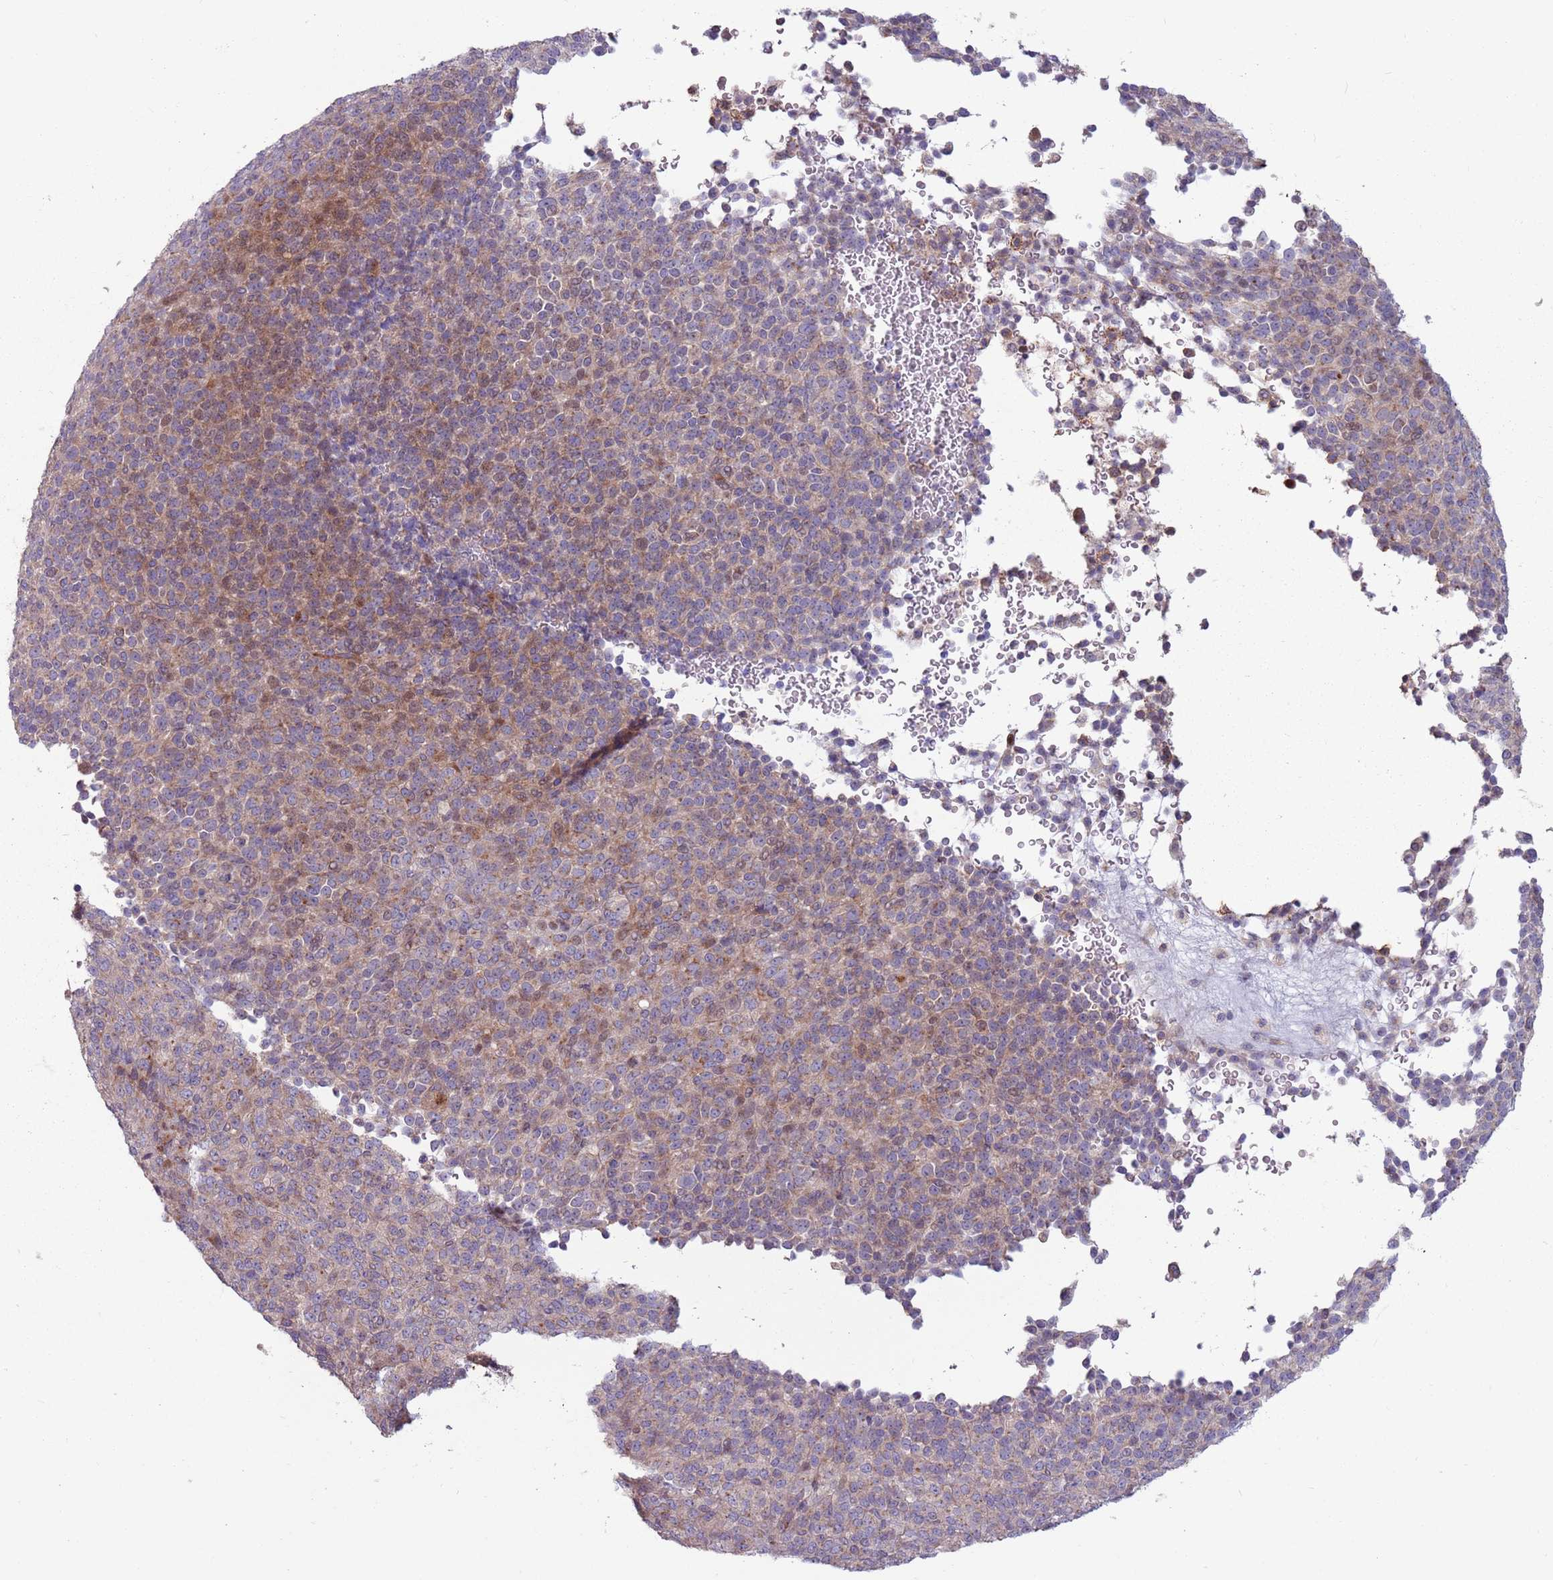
{"staining": {"intensity": "moderate", "quantity": "25%-75%", "location": "cytoplasmic/membranous,nuclear"}, "tissue": "melanoma", "cell_type": "Tumor cells", "image_type": "cancer", "snomed": [{"axis": "morphology", "description": "Malignant melanoma, Metastatic site"}, {"axis": "topography", "description": "Brain"}], "caption": "A photomicrograph of human melanoma stained for a protein exhibits moderate cytoplasmic/membranous and nuclear brown staining in tumor cells.", "gene": "CCDC150", "patient": {"sex": "female", "age": 56}}